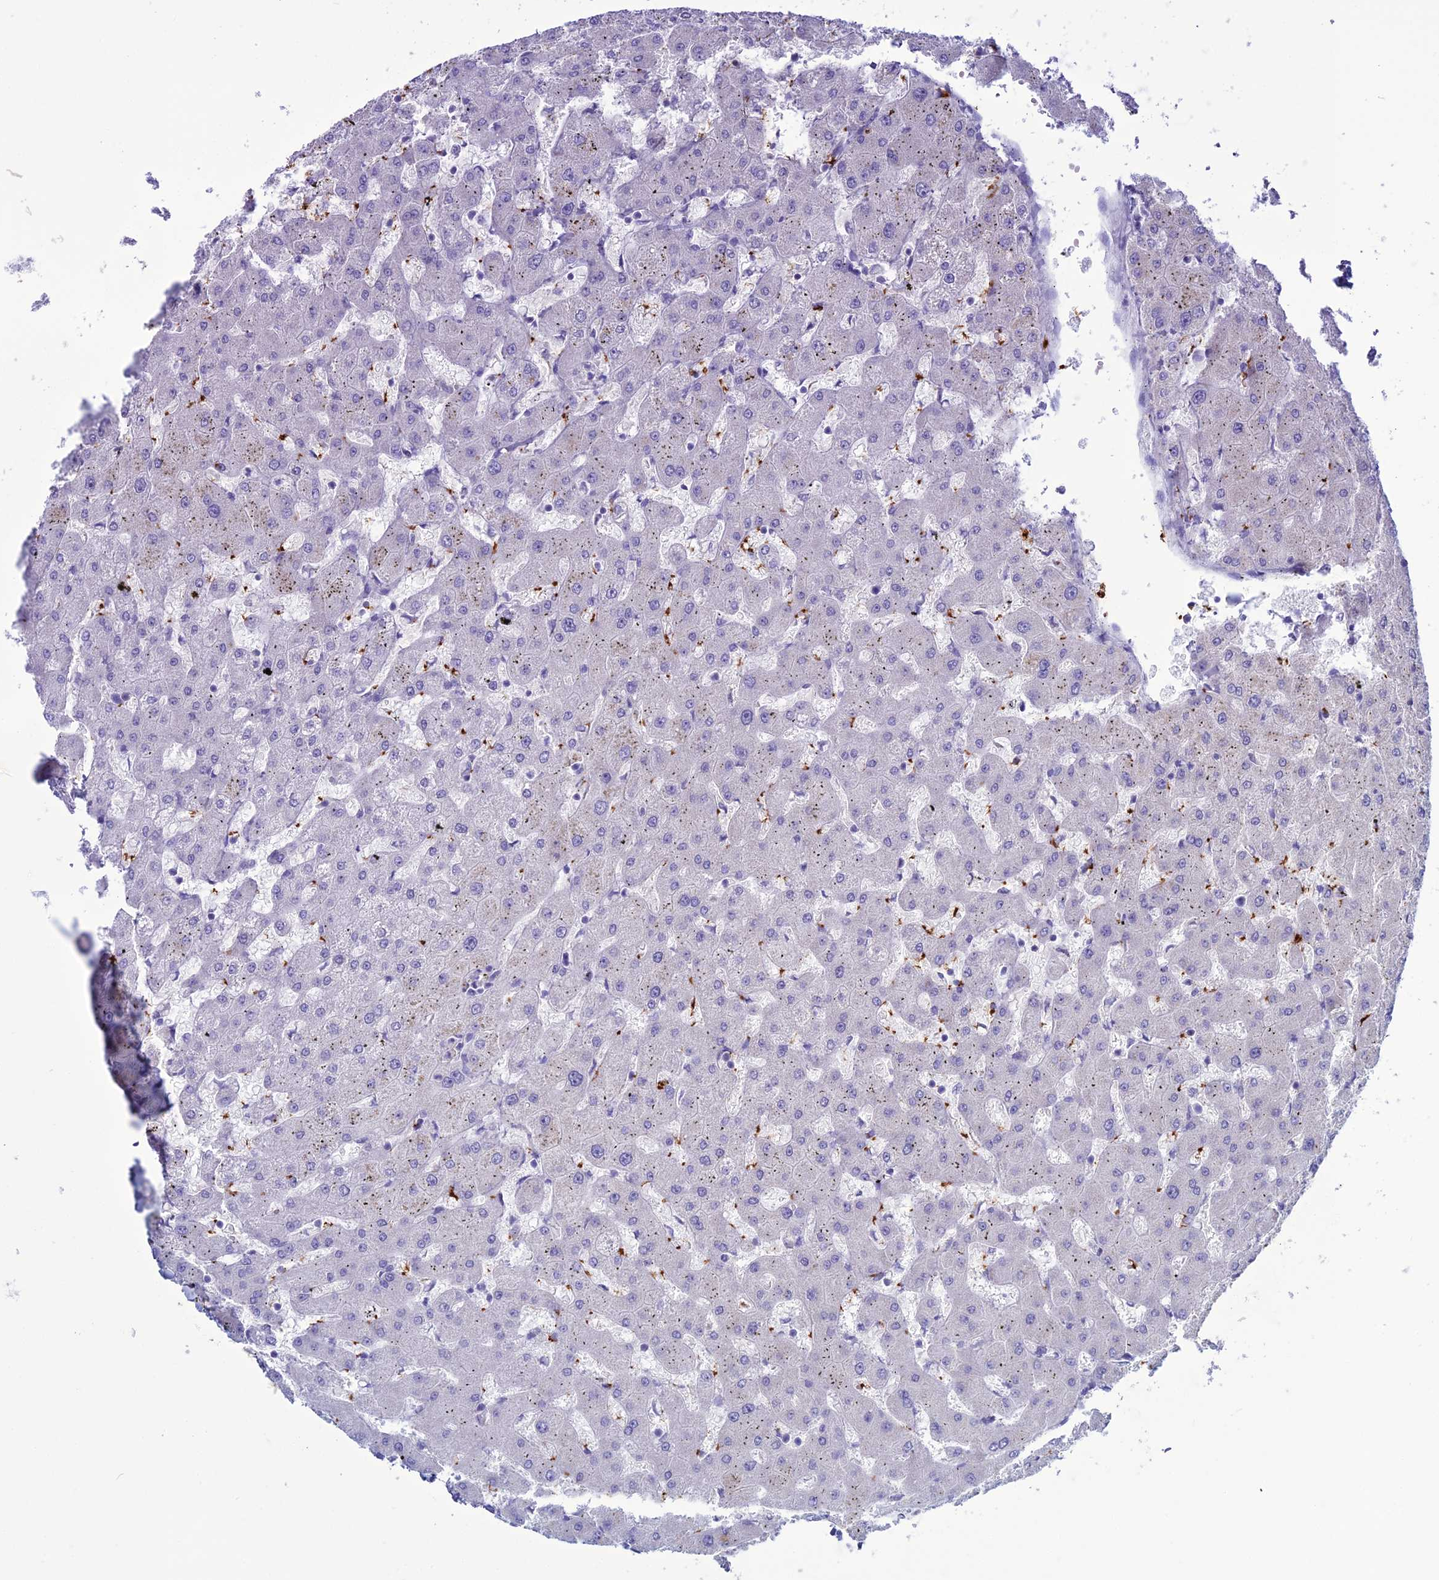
{"staining": {"intensity": "negative", "quantity": "none", "location": "none"}, "tissue": "liver", "cell_type": "Cholangiocytes", "image_type": "normal", "snomed": [{"axis": "morphology", "description": "Normal tissue, NOS"}, {"axis": "topography", "description": "Liver"}], "caption": "Micrograph shows no protein staining in cholangiocytes of benign liver. (Stains: DAB immunohistochemistry with hematoxylin counter stain, Microscopy: brightfield microscopy at high magnification).", "gene": "C21orf140", "patient": {"sex": "female", "age": 63}}